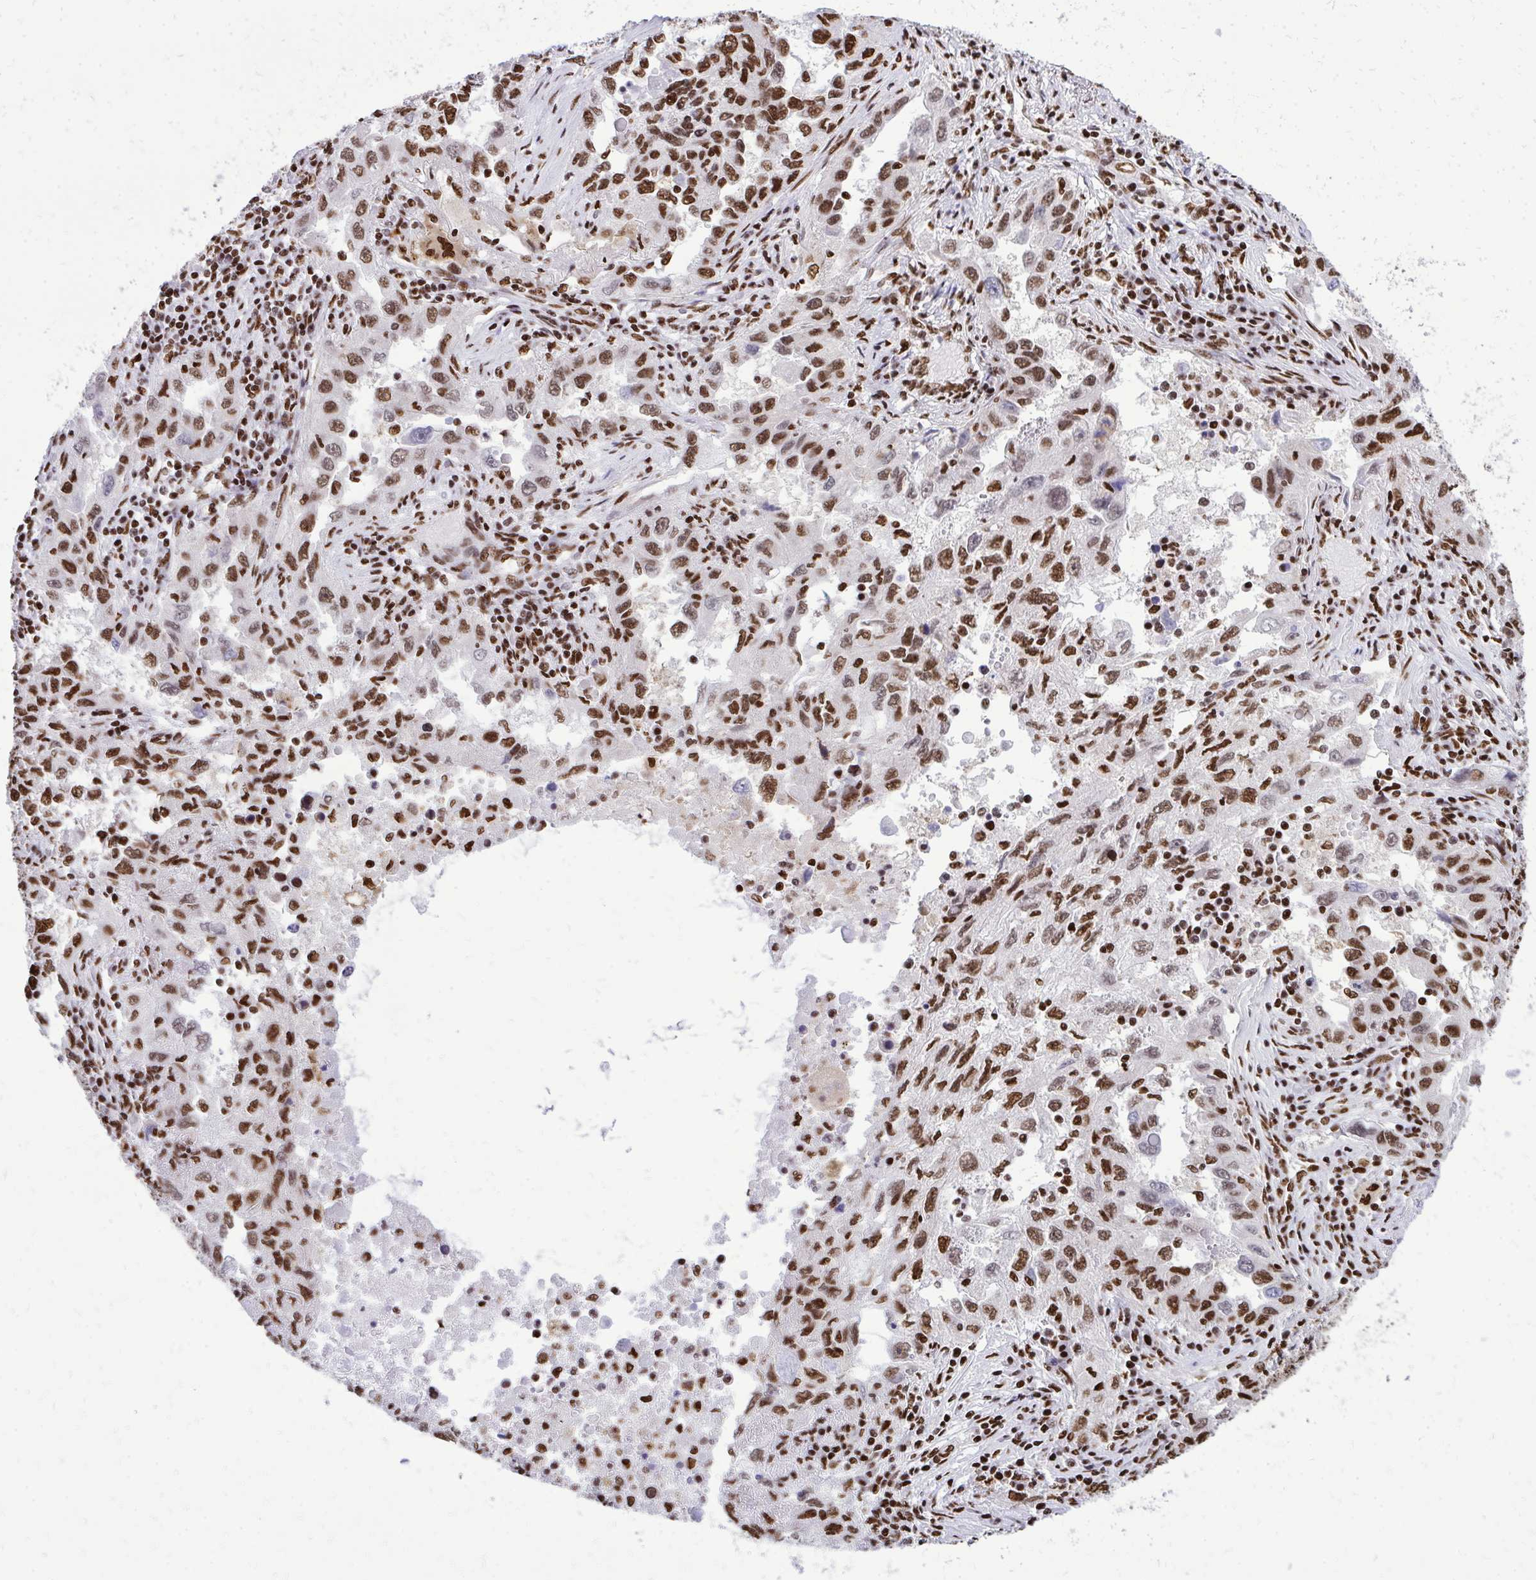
{"staining": {"intensity": "strong", "quantity": ">75%", "location": "nuclear"}, "tissue": "lung cancer", "cell_type": "Tumor cells", "image_type": "cancer", "snomed": [{"axis": "morphology", "description": "Adenocarcinoma, NOS"}, {"axis": "topography", "description": "Lung"}], "caption": "DAB immunohistochemical staining of human adenocarcinoma (lung) reveals strong nuclear protein expression in about >75% of tumor cells.", "gene": "TBL1Y", "patient": {"sex": "female", "age": 73}}